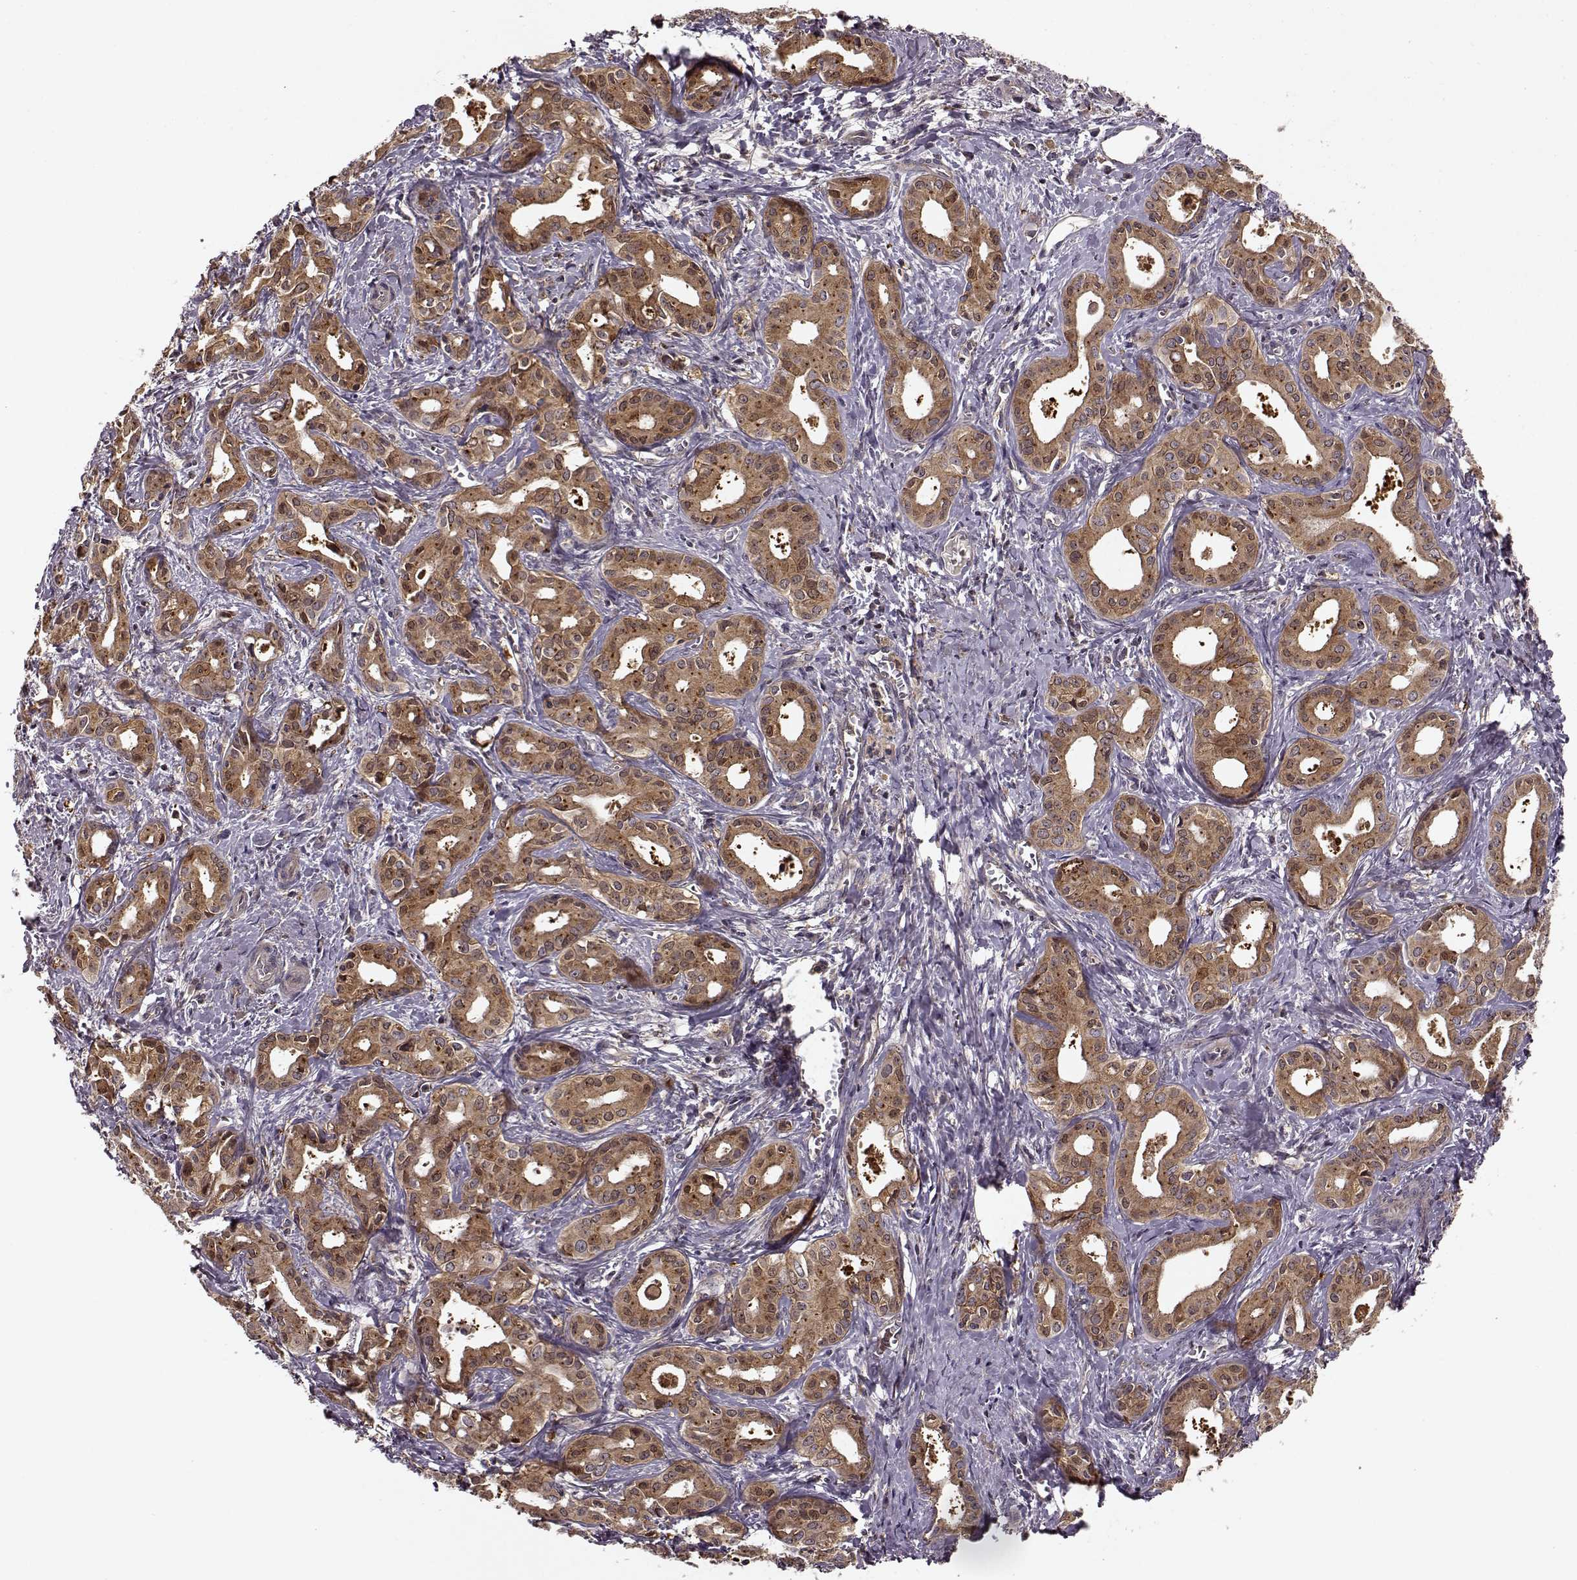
{"staining": {"intensity": "moderate", "quantity": ">75%", "location": "cytoplasmic/membranous"}, "tissue": "liver cancer", "cell_type": "Tumor cells", "image_type": "cancer", "snomed": [{"axis": "morphology", "description": "Cholangiocarcinoma"}, {"axis": "topography", "description": "Liver"}], "caption": "Human liver cancer (cholangiocarcinoma) stained with a protein marker shows moderate staining in tumor cells.", "gene": "IFRD2", "patient": {"sex": "female", "age": 65}}